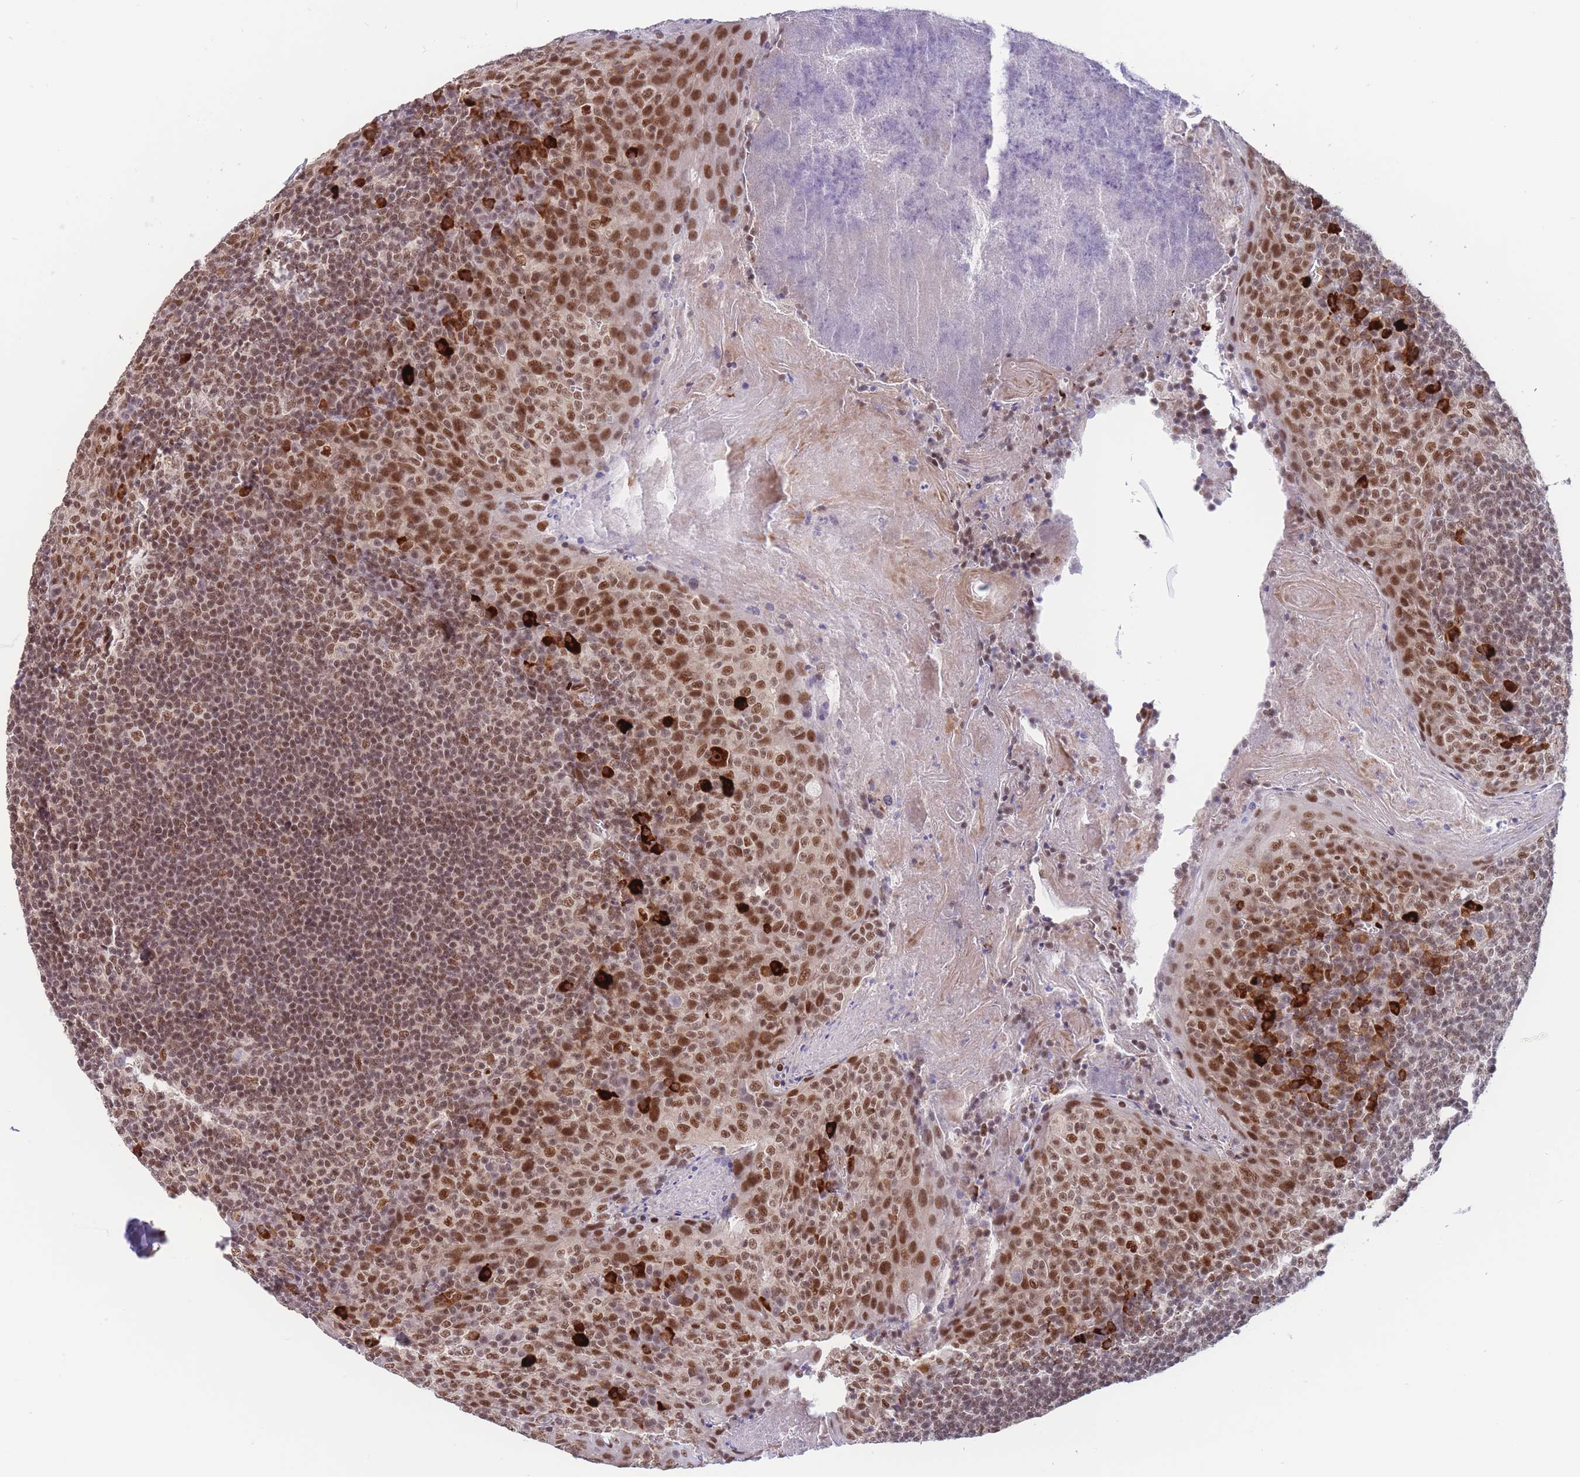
{"staining": {"intensity": "moderate", "quantity": ">75%", "location": "nuclear"}, "tissue": "tonsil", "cell_type": "Germinal center cells", "image_type": "normal", "snomed": [{"axis": "morphology", "description": "Normal tissue, NOS"}, {"axis": "topography", "description": "Tonsil"}], "caption": "A histopathology image showing moderate nuclear positivity in approximately >75% of germinal center cells in unremarkable tonsil, as visualized by brown immunohistochemical staining.", "gene": "SMAD9", "patient": {"sex": "male", "age": 27}}